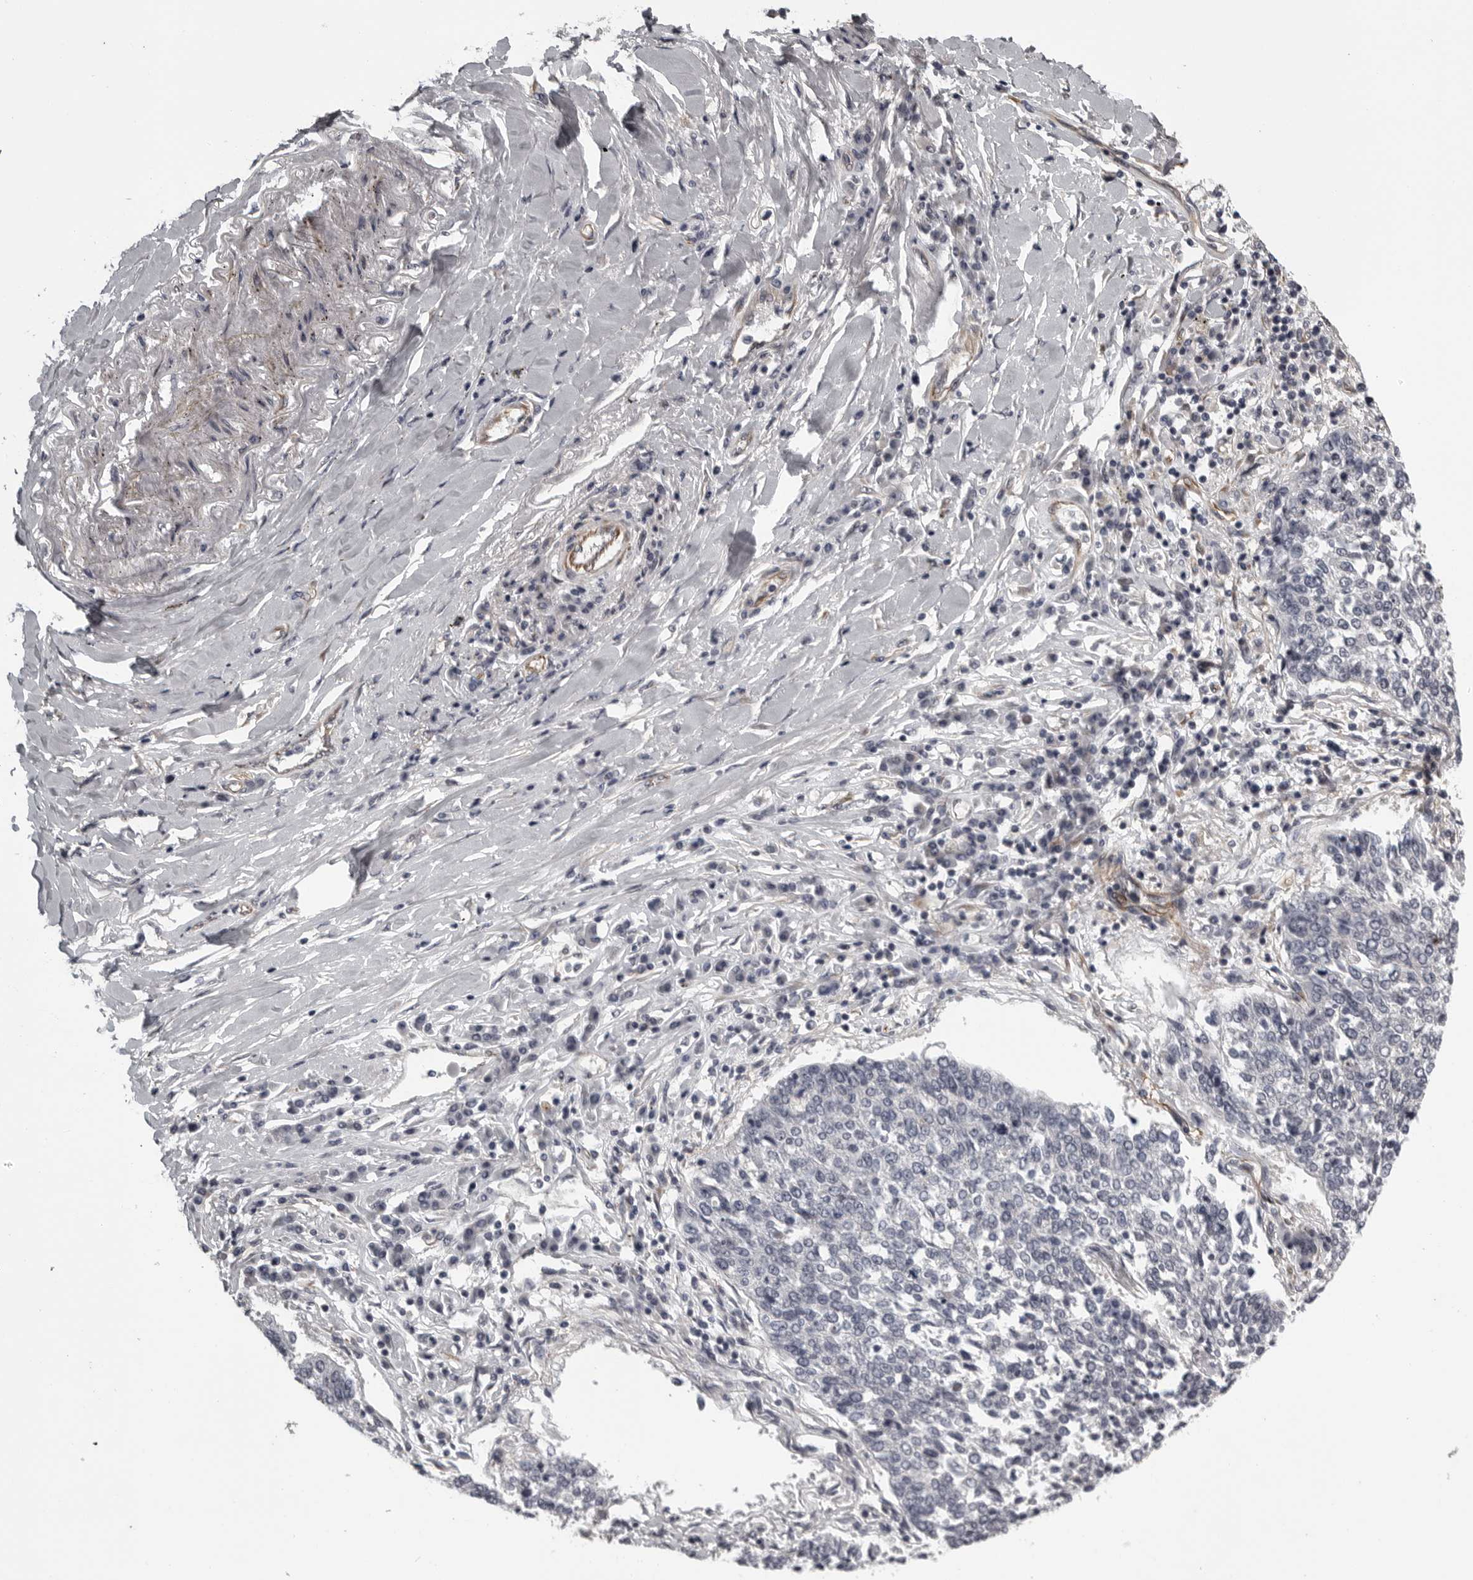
{"staining": {"intensity": "negative", "quantity": "none", "location": "none"}, "tissue": "lung cancer", "cell_type": "Tumor cells", "image_type": "cancer", "snomed": [{"axis": "morphology", "description": "Normal tissue, NOS"}, {"axis": "morphology", "description": "Squamous cell carcinoma, NOS"}, {"axis": "topography", "description": "Cartilage tissue"}, {"axis": "topography", "description": "Bronchus"}, {"axis": "topography", "description": "Lung"}, {"axis": "topography", "description": "Peripheral nerve tissue"}], "caption": "Tumor cells are negative for protein expression in human lung squamous cell carcinoma.", "gene": "FAAP100", "patient": {"sex": "female", "age": 49}}